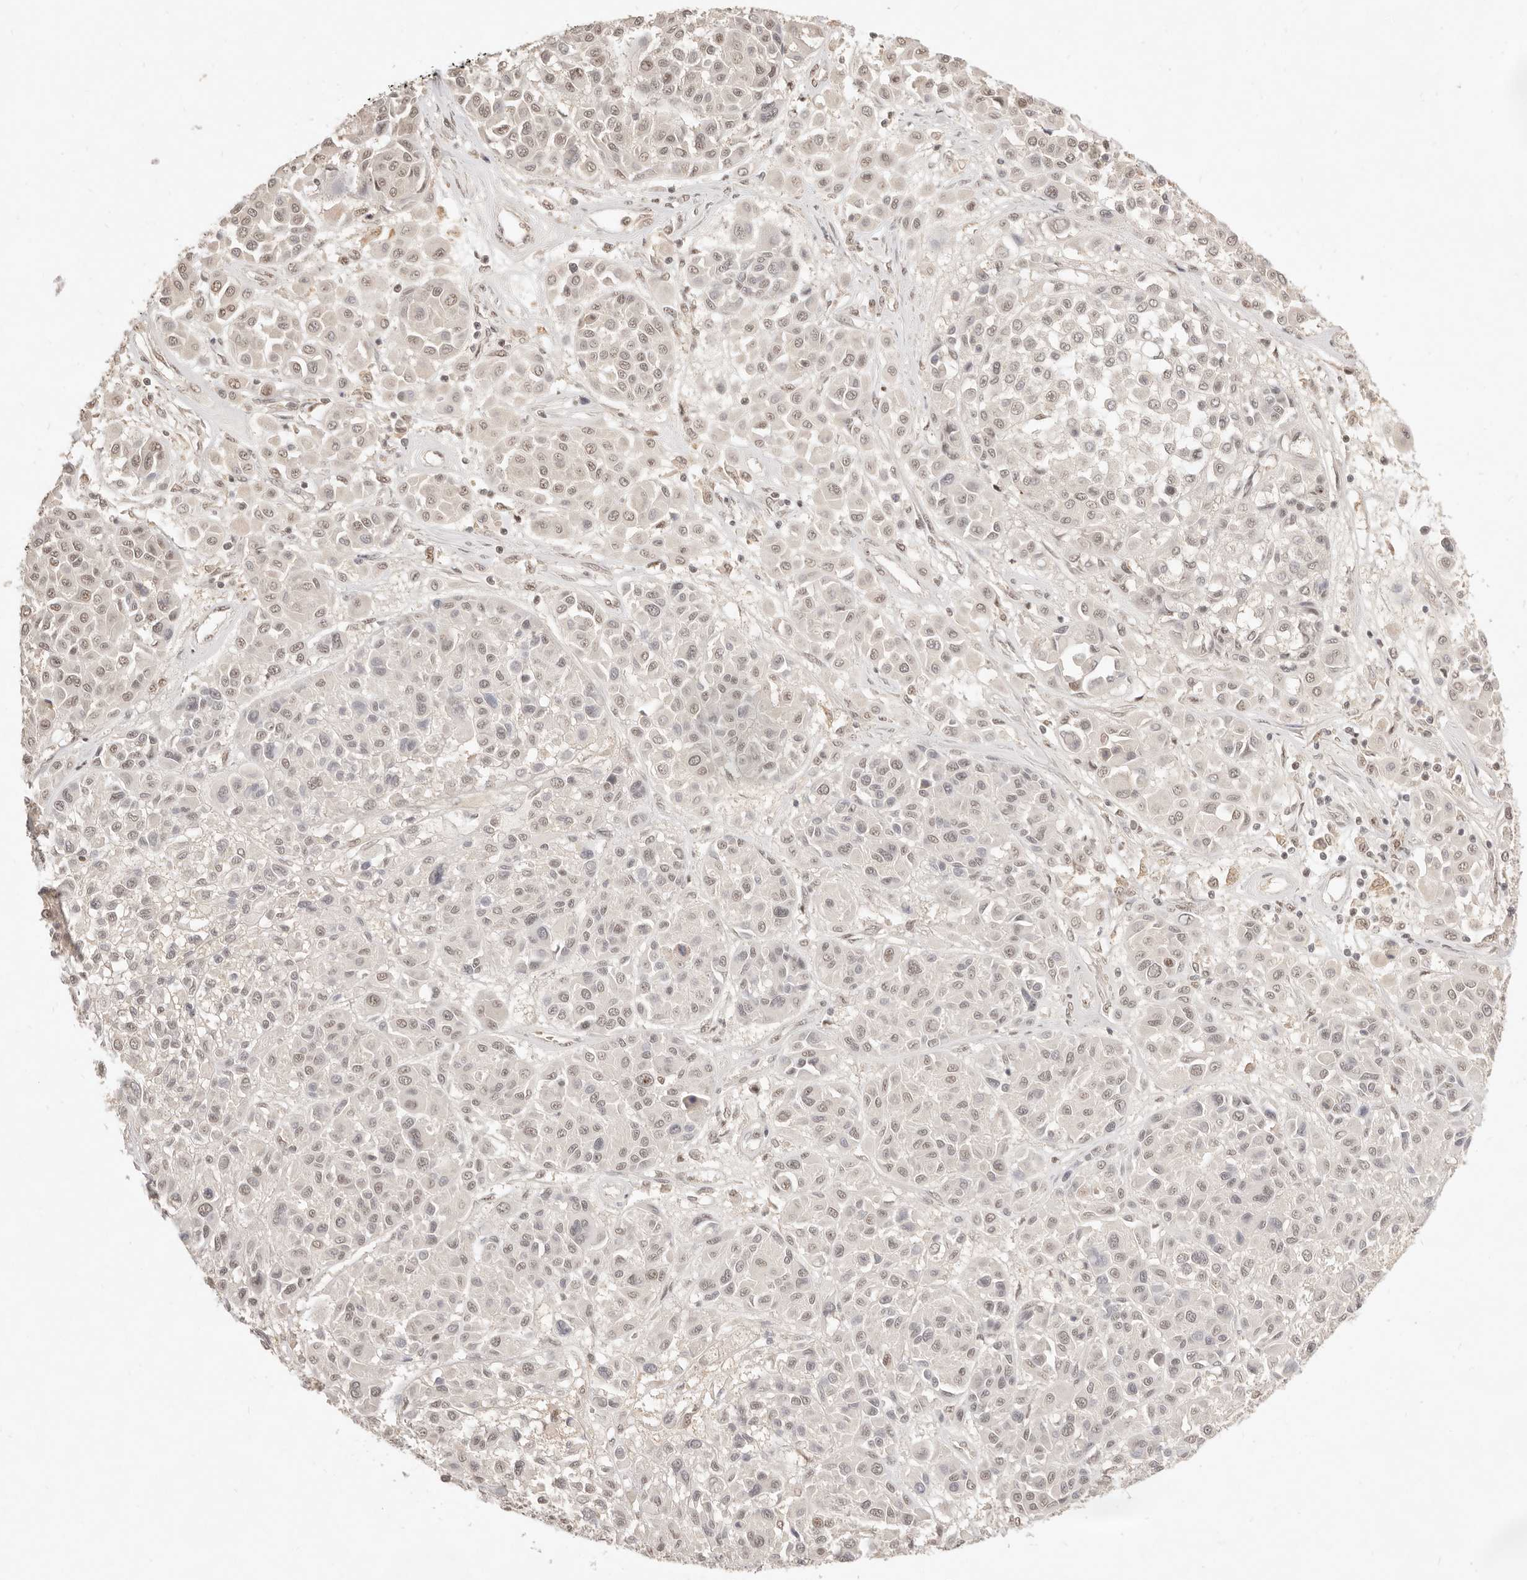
{"staining": {"intensity": "moderate", "quantity": ">75%", "location": "nuclear"}, "tissue": "melanoma", "cell_type": "Tumor cells", "image_type": "cancer", "snomed": [{"axis": "morphology", "description": "Malignant melanoma, Metastatic site"}, {"axis": "topography", "description": "Soft tissue"}], "caption": "Malignant melanoma (metastatic site) stained for a protein shows moderate nuclear positivity in tumor cells.", "gene": "MEP1A", "patient": {"sex": "male", "age": 41}}